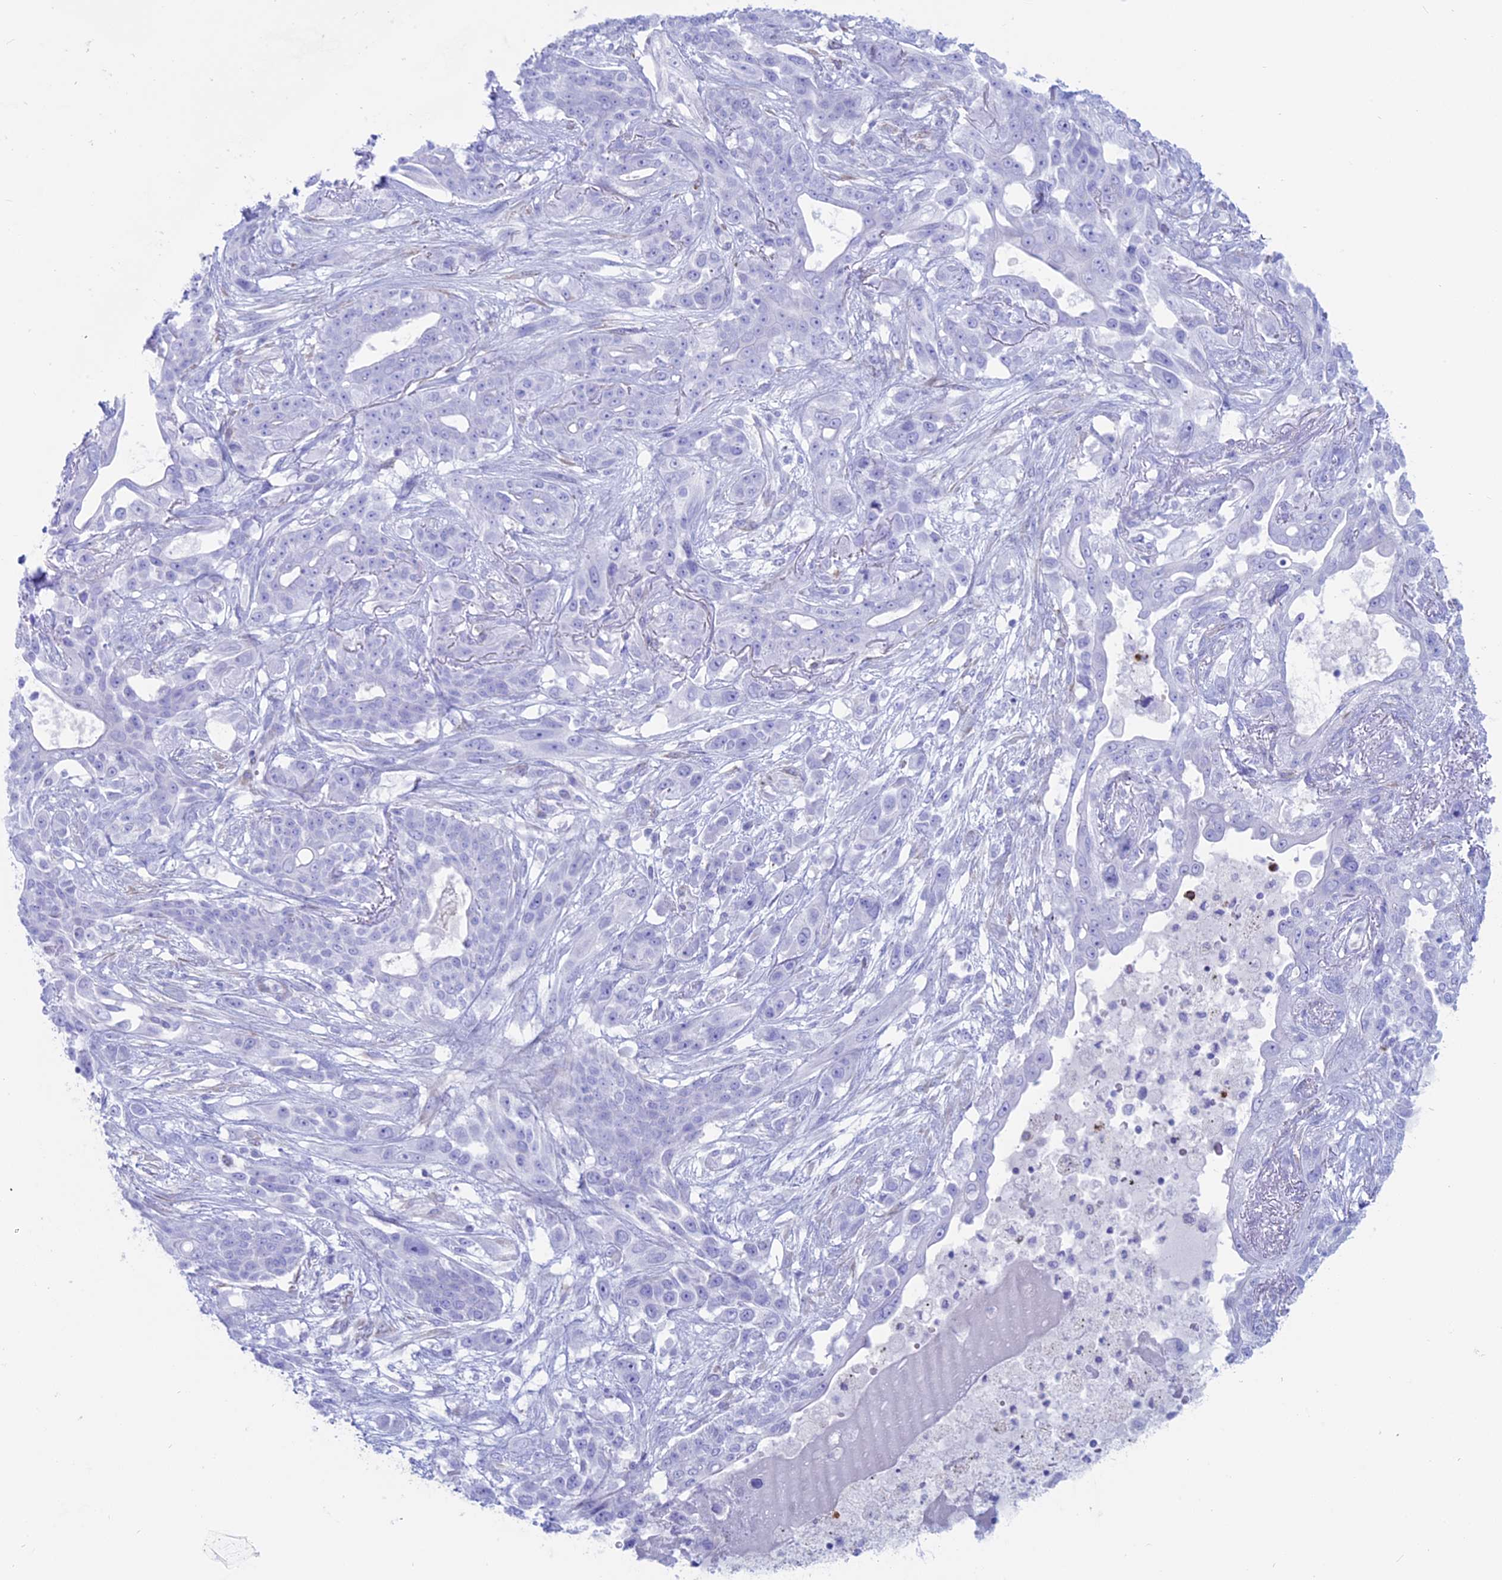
{"staining": {"intensity": "negative", "quantity": "none", "location": "none"}, "tissue": "lung cancer", "cell_type": "Tumor cells", "image_type": "cancer", "snomed": [{"axis": "morphology", "description": "Squamous cell carcinoma, NOS"}, {"axis": "topography", "description": "Lung"}], "caption": "High magnification brightfield microscopy of lung cancer (squamous cell carcinoma) stained with DAB (3,3'-diaminobenzidine) (brown) and counterstained with hematoxylin (blue): tumor cells show no significant staining.", "gene": "OR2AE1", "patient": {"sex": "female", "age": 70}}